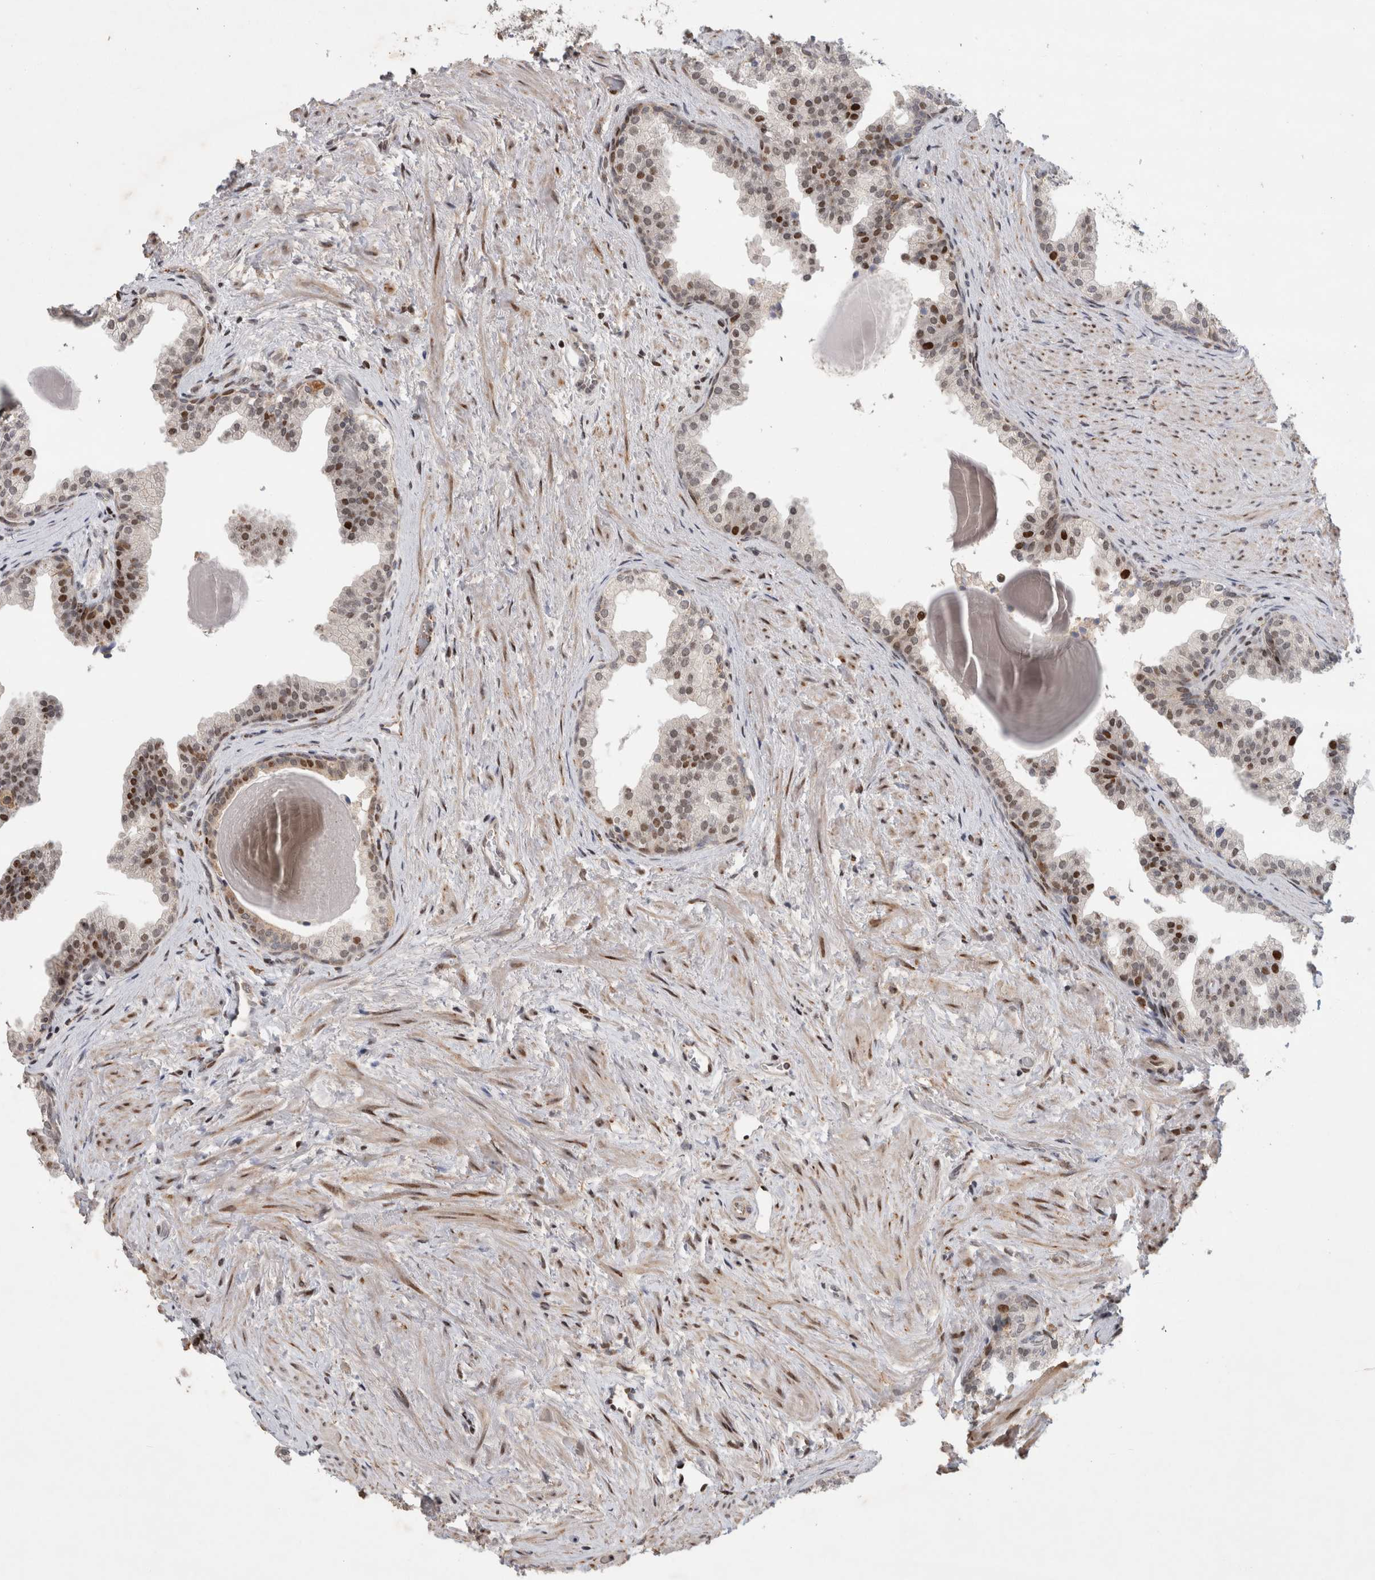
{"staining": {"intensity": "moderate", "quantity": "25%-75%", "location": "nuclear"}, "tissue": "prostate", "cell_type": "Glandular cells", "image_type": "normal", "snomed": [{"axis": "morphology", "description": "Normal tissue, NOS"}, {"axis": "topography", "description": "Prostate"}], "caption": "This is a photomicrograph of immunohistochemistry staining of unremarkable prostate, which shows moderate staining in the nuclear of glandular cells.", "gene": "C8orf58", "patient": {"sex": "male", "age": 48}}